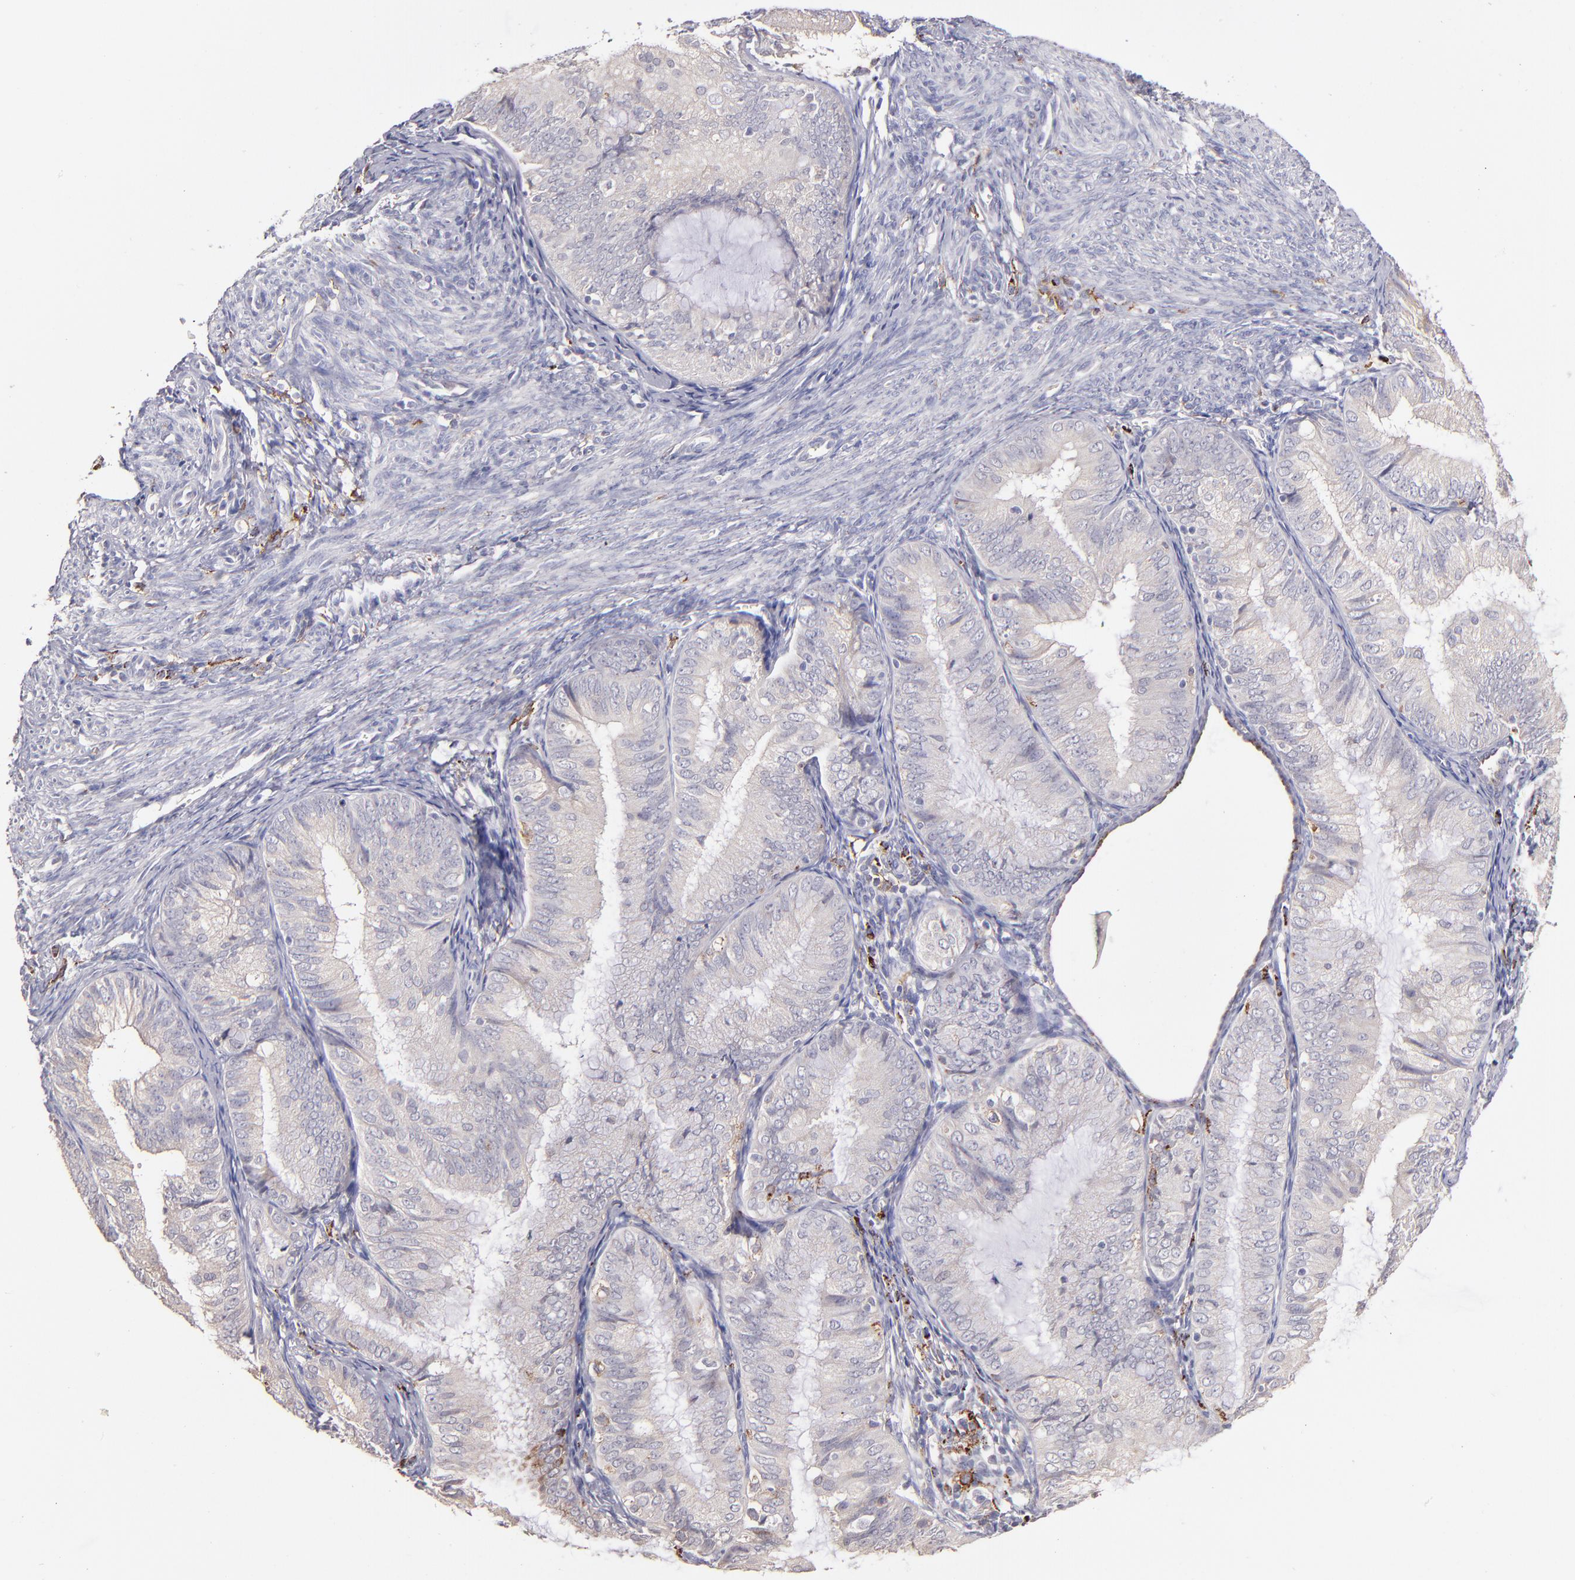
{"staining": {"intensity": "negative", "quantity": "none", "location": "none"}, "tissue": "endometrial cancer", "cell_type": "Tumor cells", "image_type": "cancer", "snomed": [{"axis": "morphology", "description": "Adenocarcinoma, NOS"}, {"axis": "topography", "description": "Endometrium"}], "caption": "Tumor cells are negative for protein expression in human adenocarcinoma (endometrial).", "gene": "GLDC", "patient": {"sex": "female", "age": 66}}